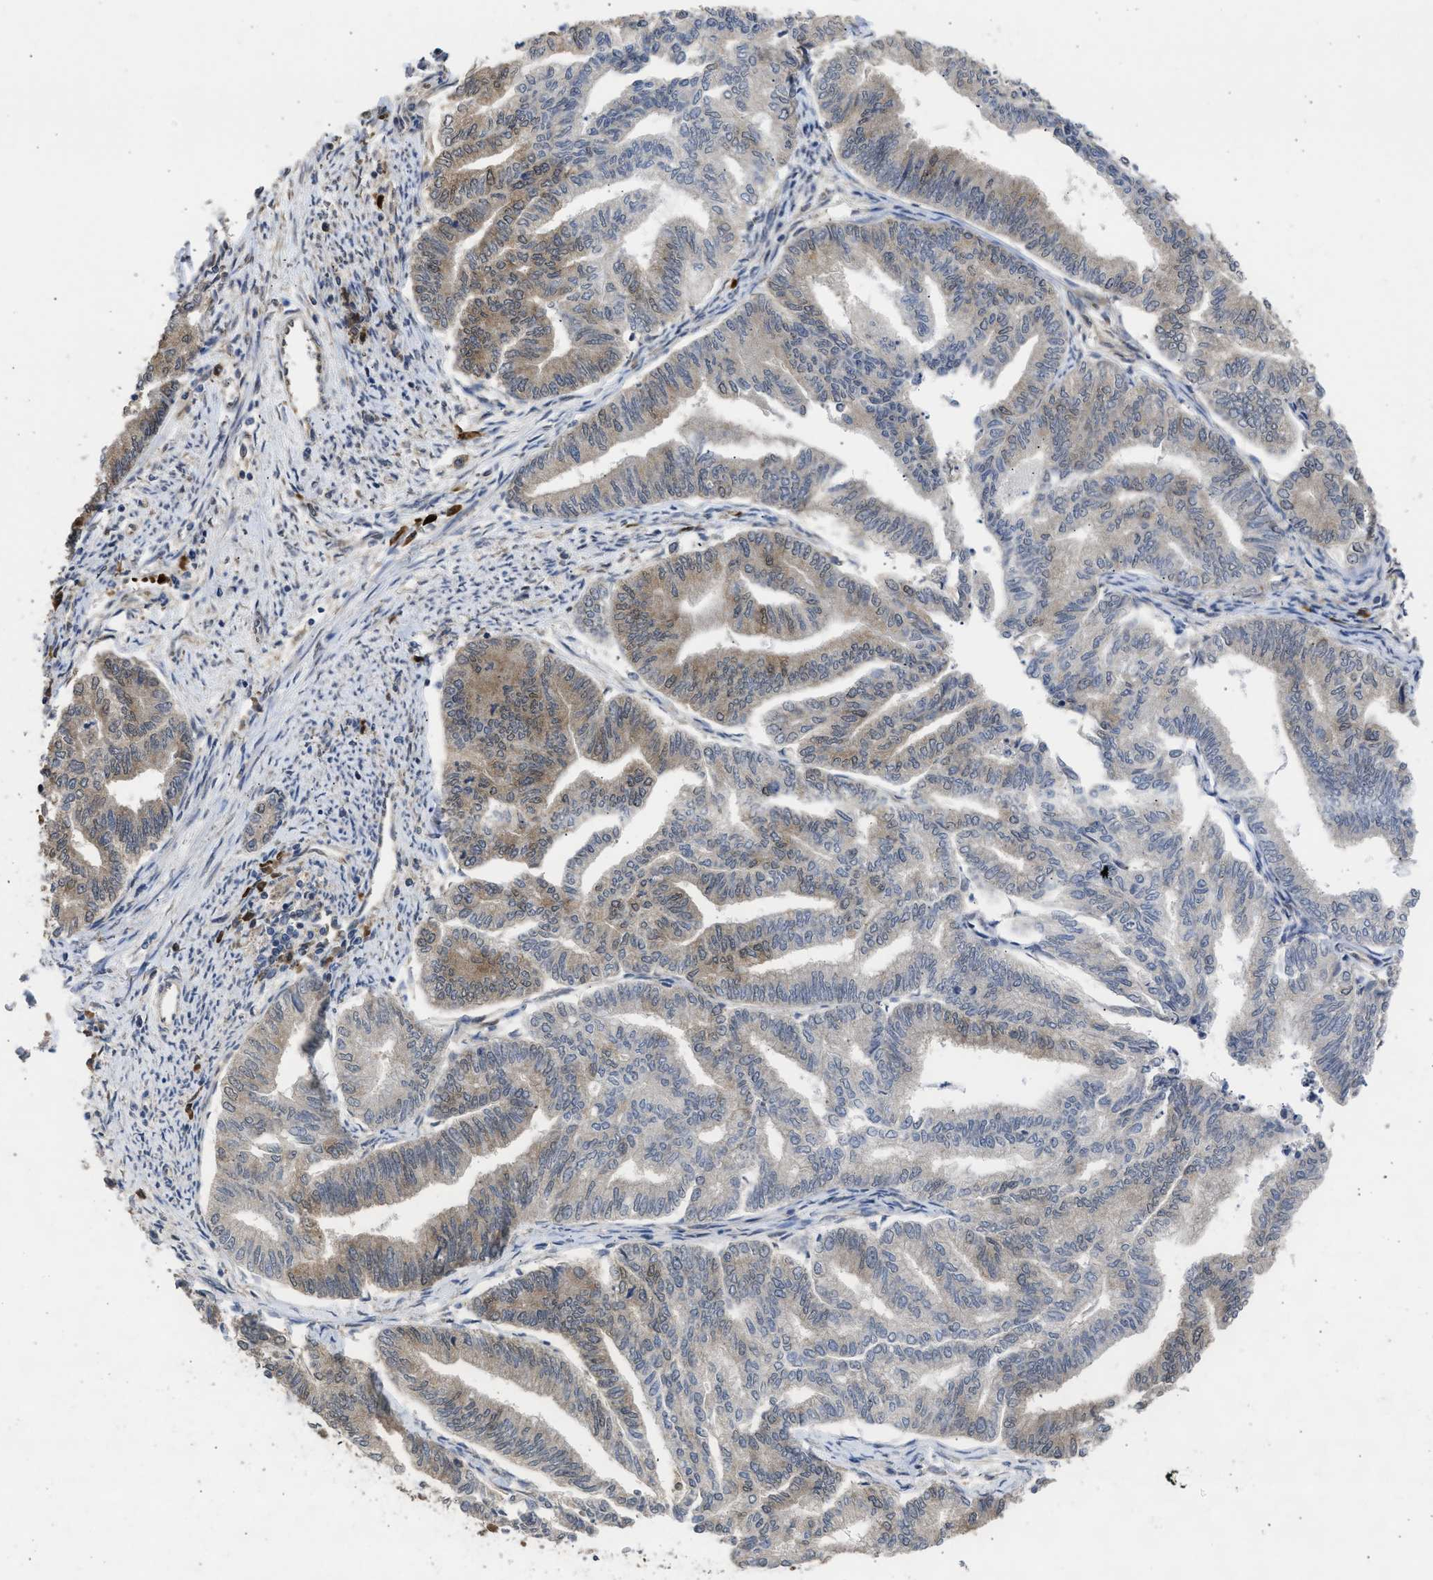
{"staining": {"intensity": "moderate", "quantity": "<25%", "location": "cytoplasmic/membranous,nuclear"}, "tissue": "endometrial cancer", "cell_type": "Tumor cells", "image_type": "cancer", "snomed": [{"axis": "morphology", "description": "Adenocarcinoma, NOS"}, {"axis": "topography", "description": "Endometrium"}], "caption": "Immunohistochemistry (IHC) photomicrograph of neoplastic tissue: human endometrial cancer (adenocarcinoma) stained using IHC displays low levels of moderate protein expression localized specifically in the cytoplasmic/membranous and nuclear of tumor cells, appearing as a cytoplasmic/membranous and nuclear brown color.", "gene": "DNAJC1", "patient": {"sex": "female", "age": 79}}